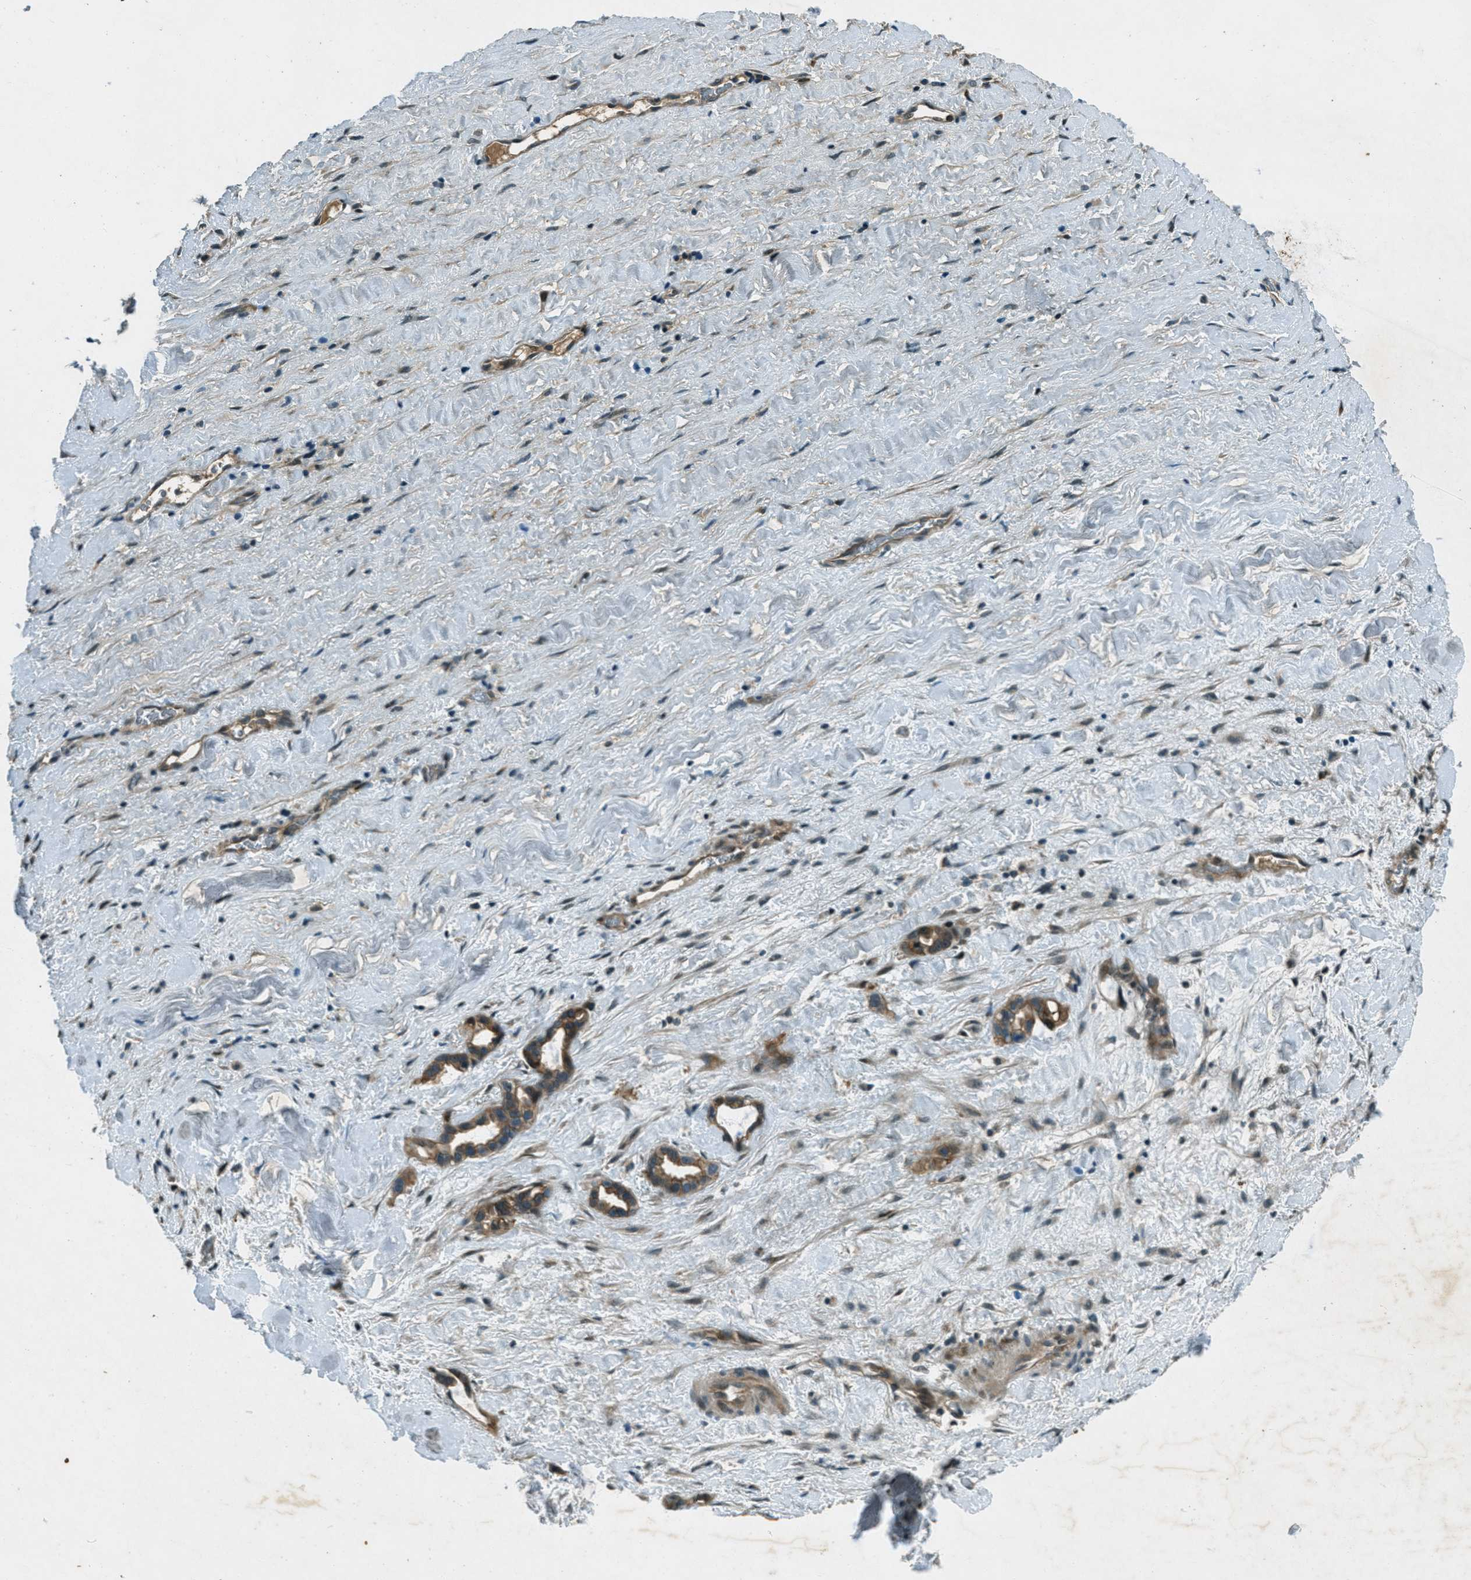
{"staining": {"intensity": "moderate", "quantity": ">75%", "location": "cytoplasmic/membranous"}, "tissue": "liver cancer", "cell_type": "Tumor cells", "image_type": "cancer", "snomed": [{"axis": "morphology", "description": "Cholangiocarcinoma"}, {"axis": "topography", "description": "Liver"}], "caption": "Liver cholangiocarcinoma was stained to show a protein in brown. There is medium levels of moderate cytoplasmic/membranous positivity in approximately >75% of tumor cells. The protein of interest is shown in brown color, while the nuclei are stained blue.", "gene": "STK11", "patient": {"sex": "female", "age": 65}}